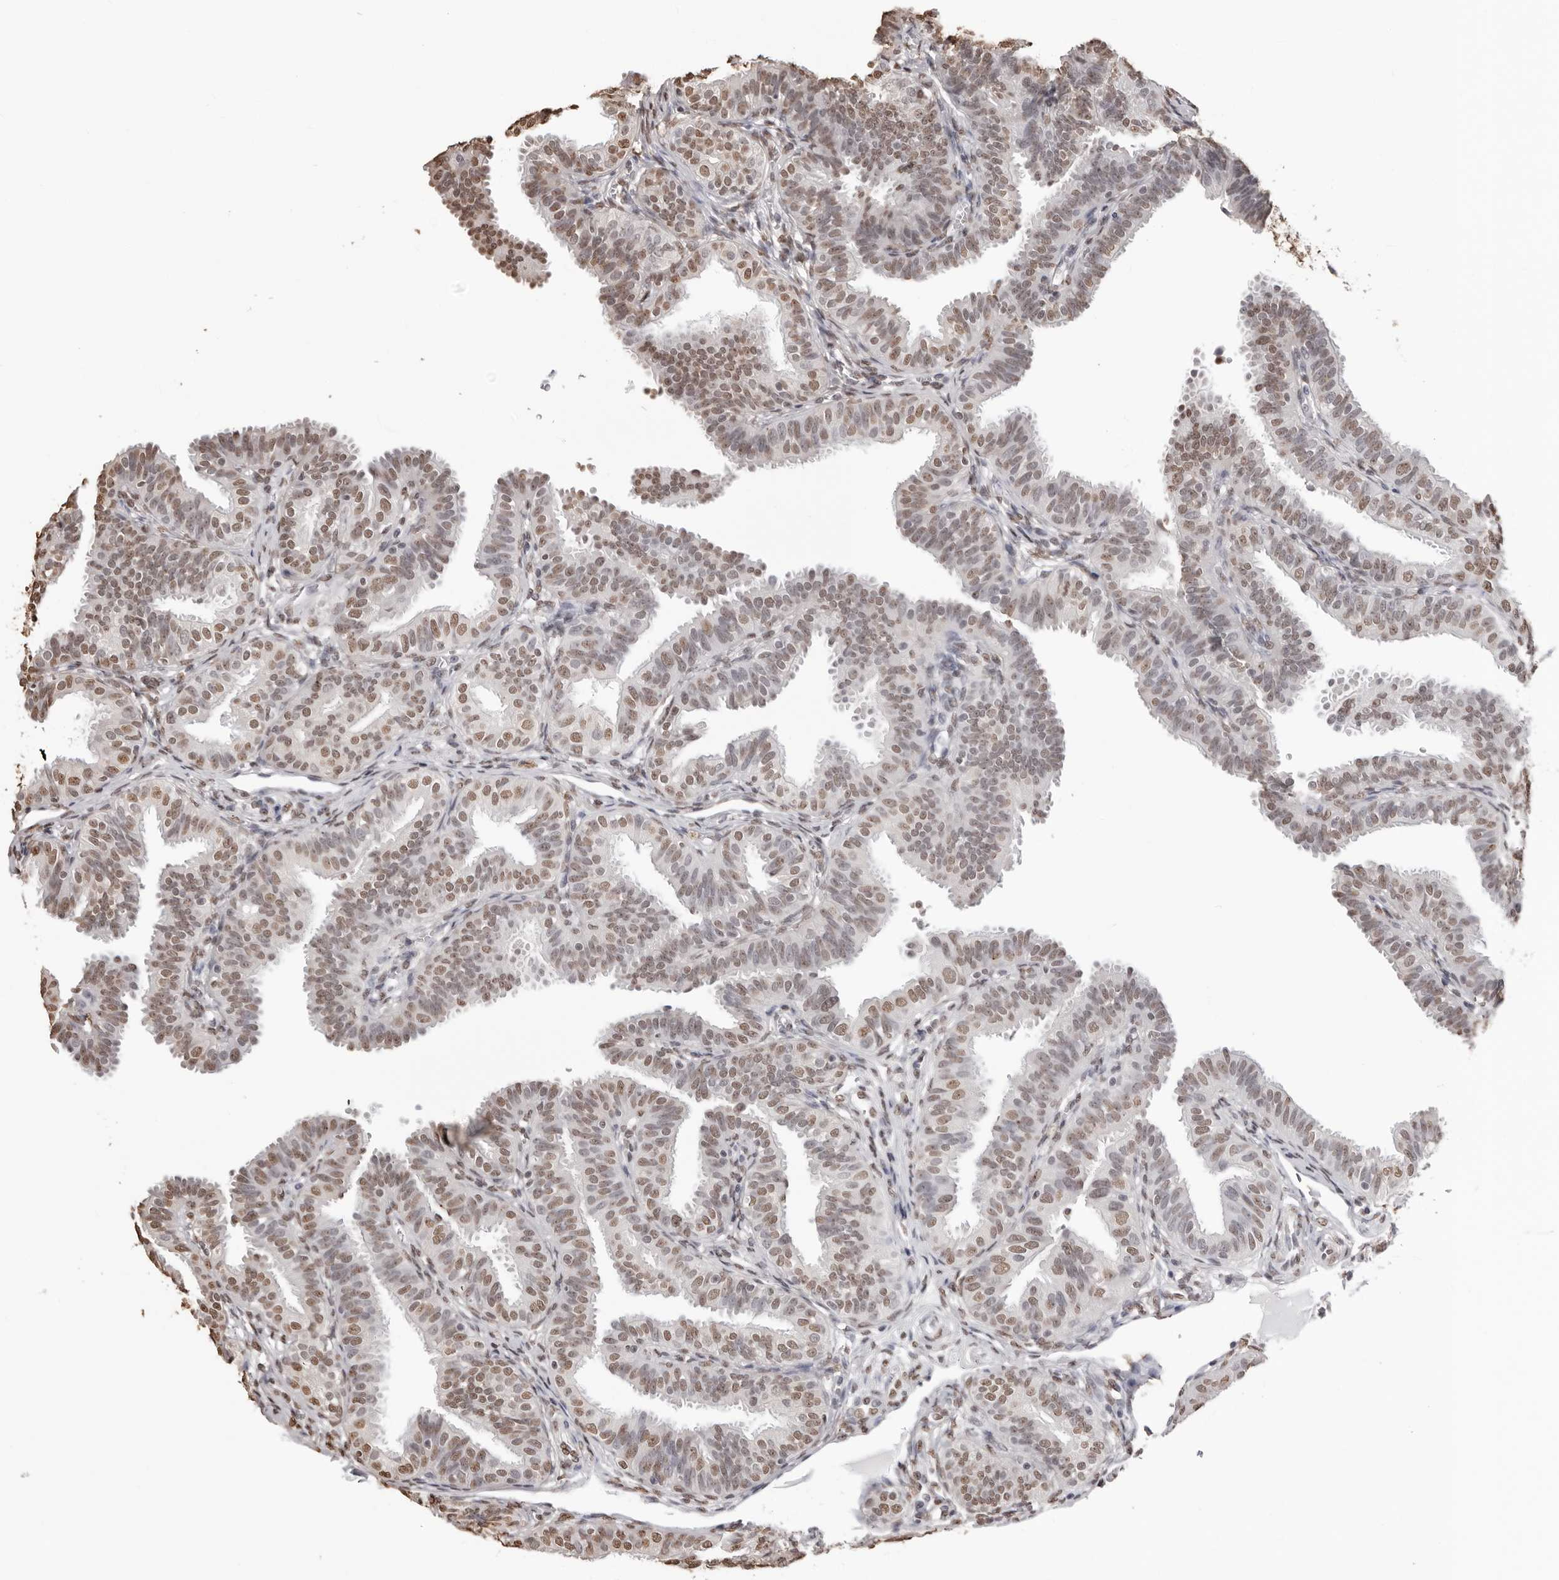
{"staining": {"intensity": "moderate", "quantity": ">75%", "location": "nuclear"}, "tissue": "fallopian tube", "cell_type": "Glandular cells", "image_type": "normal", "snomed": [{"axis": "morphology", "description": "Normal tissue, NOS"}, {"axis": "topography", "description": "Fallopian tube"}], "caption": "Protein staining of normal fallopian tube exhibits moderate nuclear expression in approximately >75% of glandular cells. The protein is stained brown, and the nuclei are stained in blue (DAB IHC with brightfield microscopy, high magnification).", "gene": "OLIG3", "patient": {"sex": "female", "age": 35}}